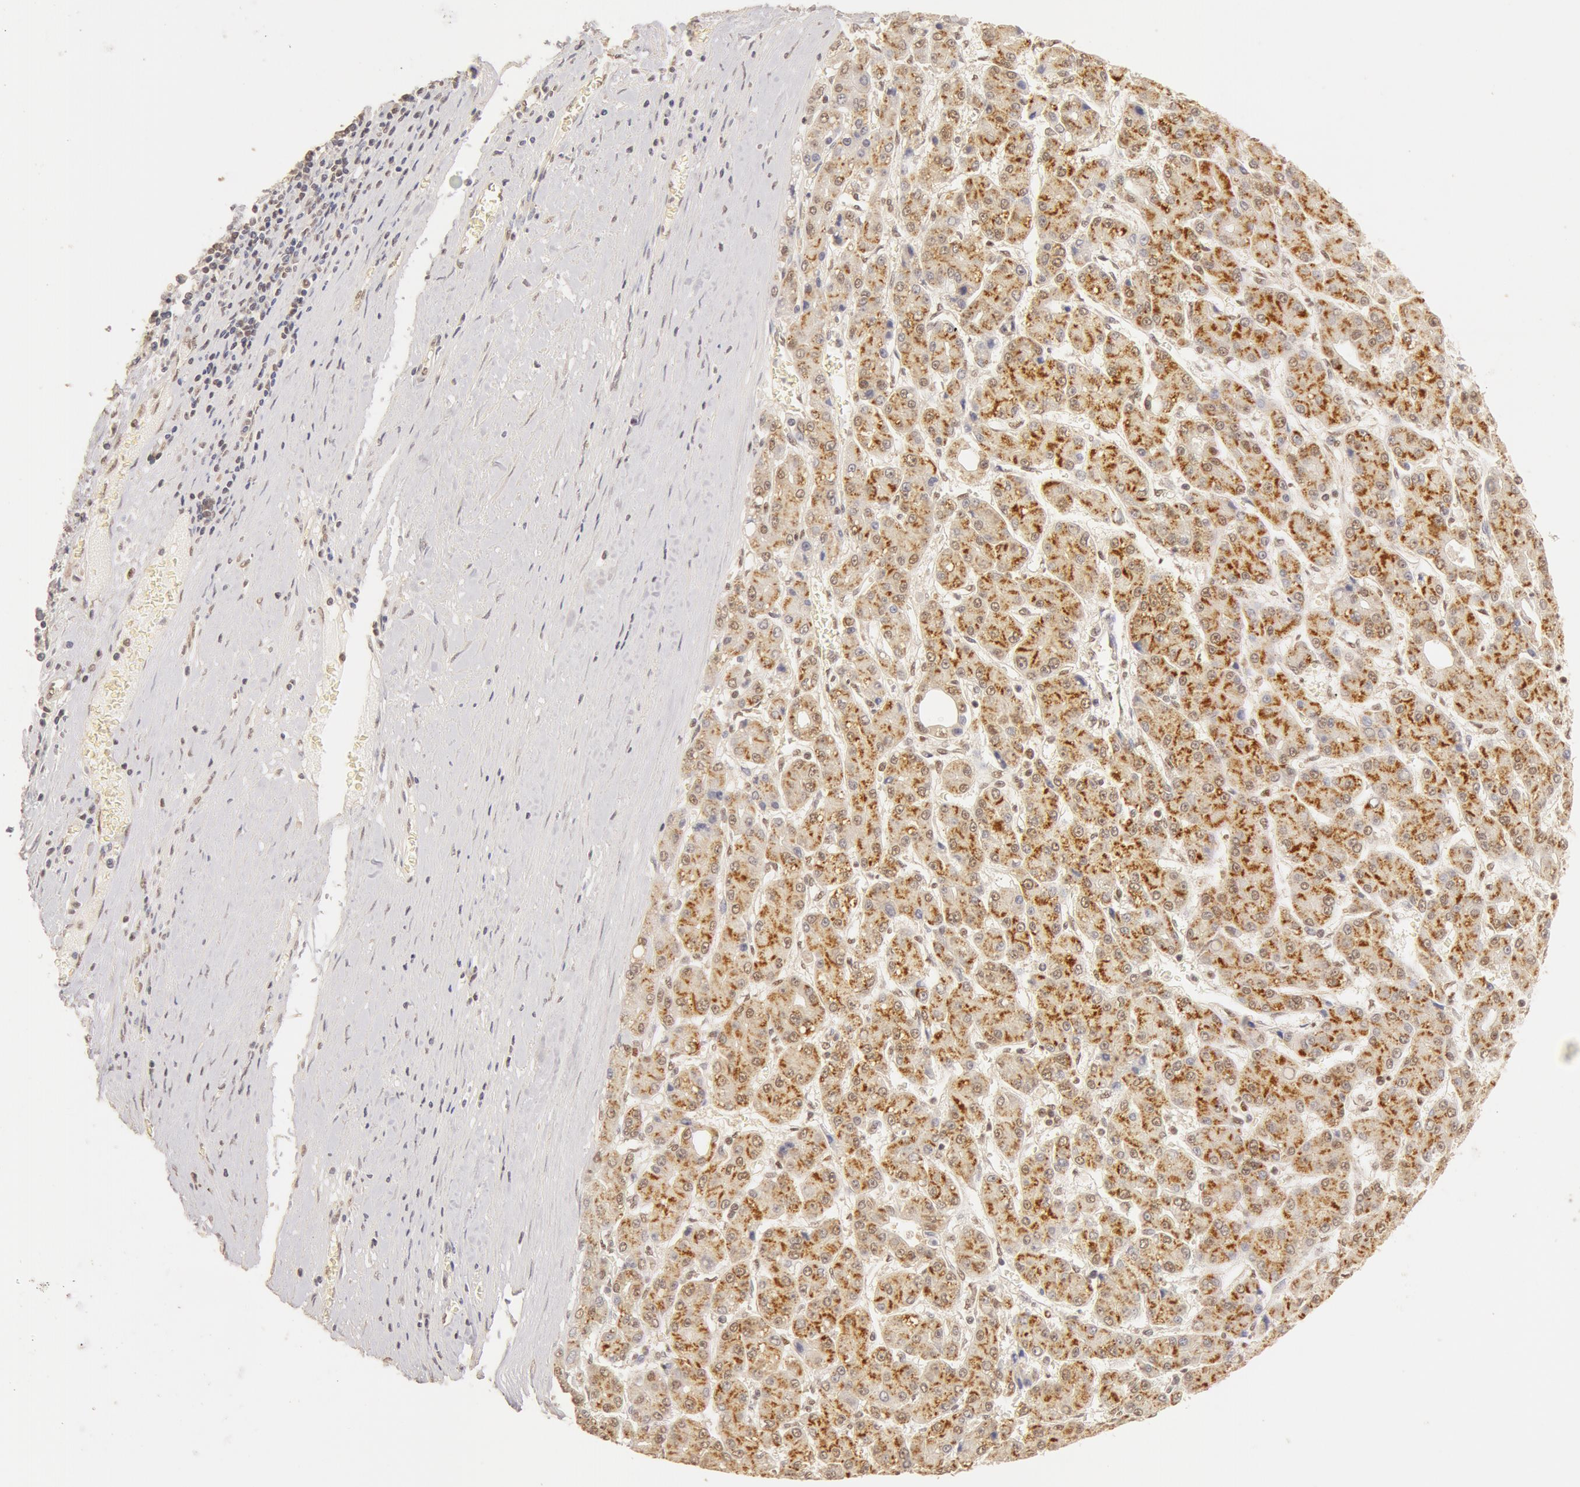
{"staining": {"intensity": "moderate", "quantity": ">75%", "location": "cytoplasmic/membranous,nuclear"}, "tissue": "liver cancer", "cell_type": "Tumor cells", "image_type": "cancer", "snomed": [{"axis": "morphology", "description": "Carcinoma, Hepatocellular, NOS"}, {"axis": "topography", "description": "Liver"}], "caption": "Immunohistochemistry image of neoplastic tissue: liver hepatocellular carcinoma stained using immunohistochemistry demonstrates medium levels of moderate protein expression localized specifically in the cytoplasmic/membranous and nuclear of tumor cells, appearing as a cytoplasmic/membranous and nuclear brown color.", "gene": "SNRNP70", "patient": {"sex": "male", "age": 69}}